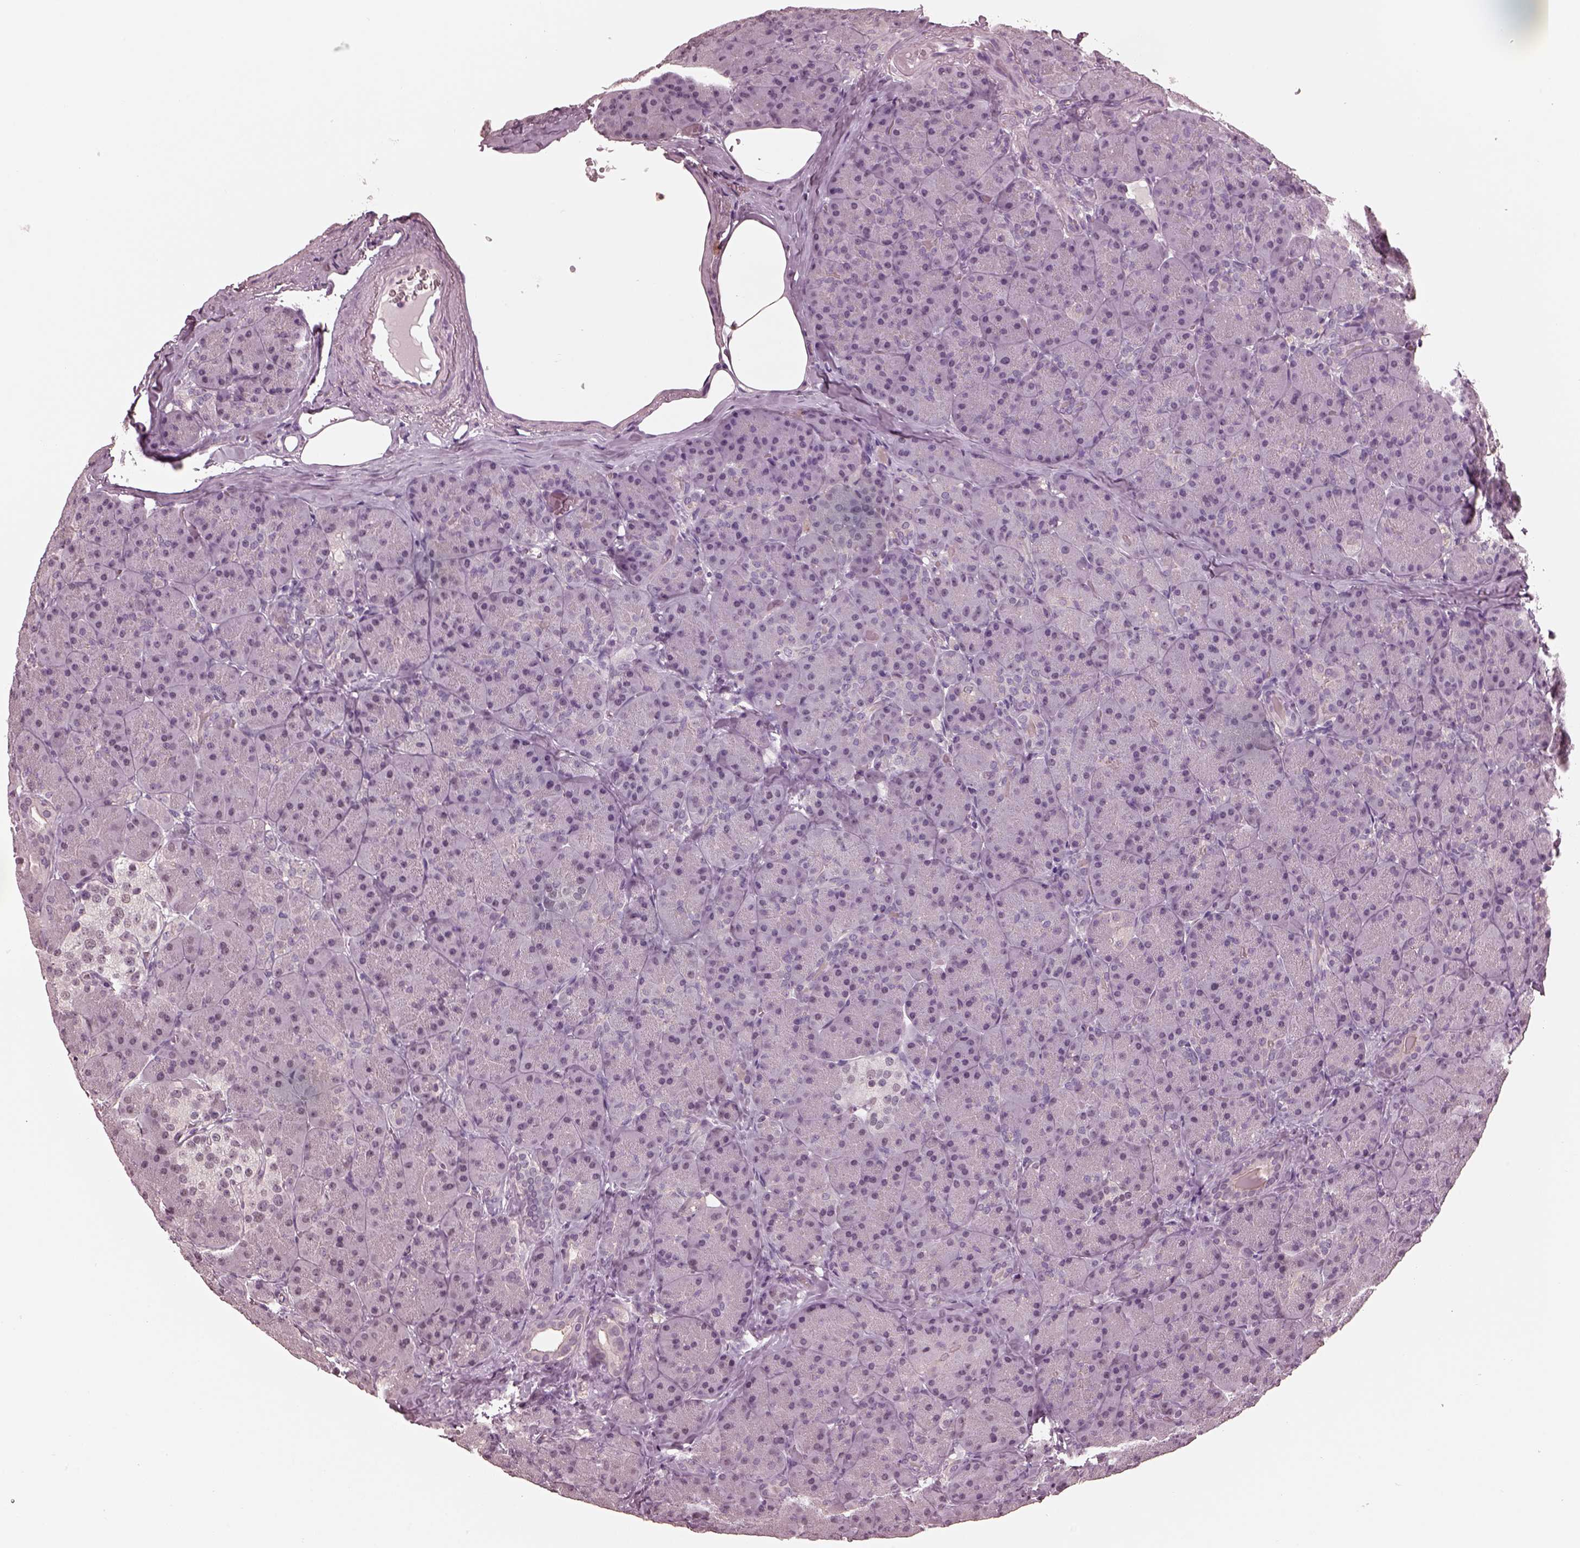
{"staining": {"intensity": "negative", "quantity": "none", "location": "none"}, "tissue": "pancreas", "cell_type": "Exocrine glandular cells", "image_type": "normal", "snomed": [{"axis": "morphology", "description": "Normal tissue, NOS"}, {"axis": "topography", "description": "Pancreas"}], "caption": "Immunohistochemical staining of unremarkable pancreas exhibits no significant staining in exocrine glandular cells. Nuclei are stained in blue.", "gene": "TSKS", "patient": {"sex": "male", "age": 57}}